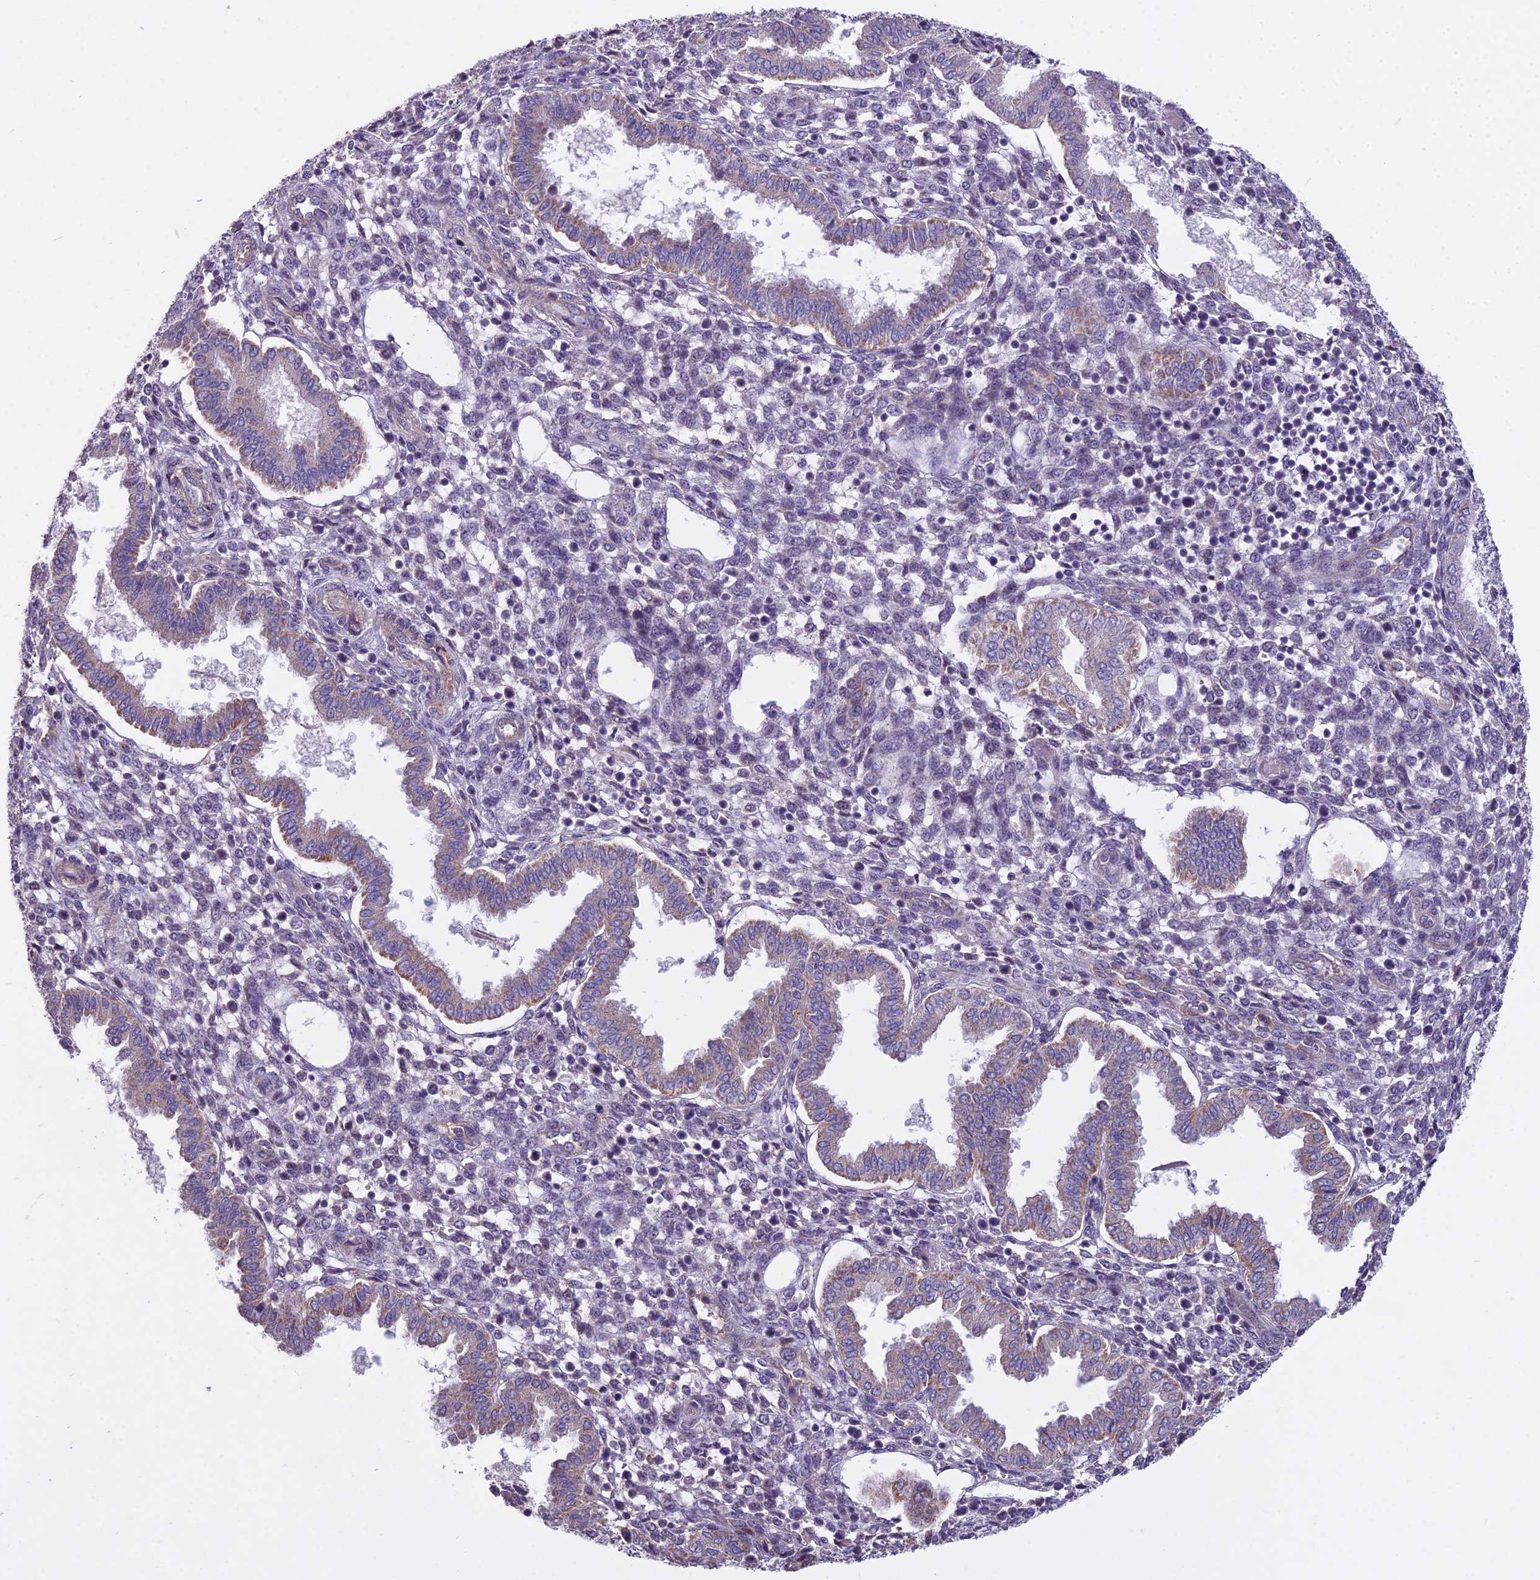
{"staining": {"intensity": "negative", "quantity": "none", "location": "none"}, "tissue": "endometrium", "cell_type": "Cells in endometrial stroma", "image_type": "normal", "snomed": [{"axis": "morphology", "description": "Normal tissue, NOS"}, {"axis": "topography", "description": "Endometrium"}], "caption": "This is a micrograph of immunohistochemistry (IHC) staining of unremarkable endometrium, which shows no expression in cells in endometrial stroma. (DAB immunohistochemistry (IHC), high magnification).", "gene": "DUS2", "patient": {"sex": "female", "age": 24}}